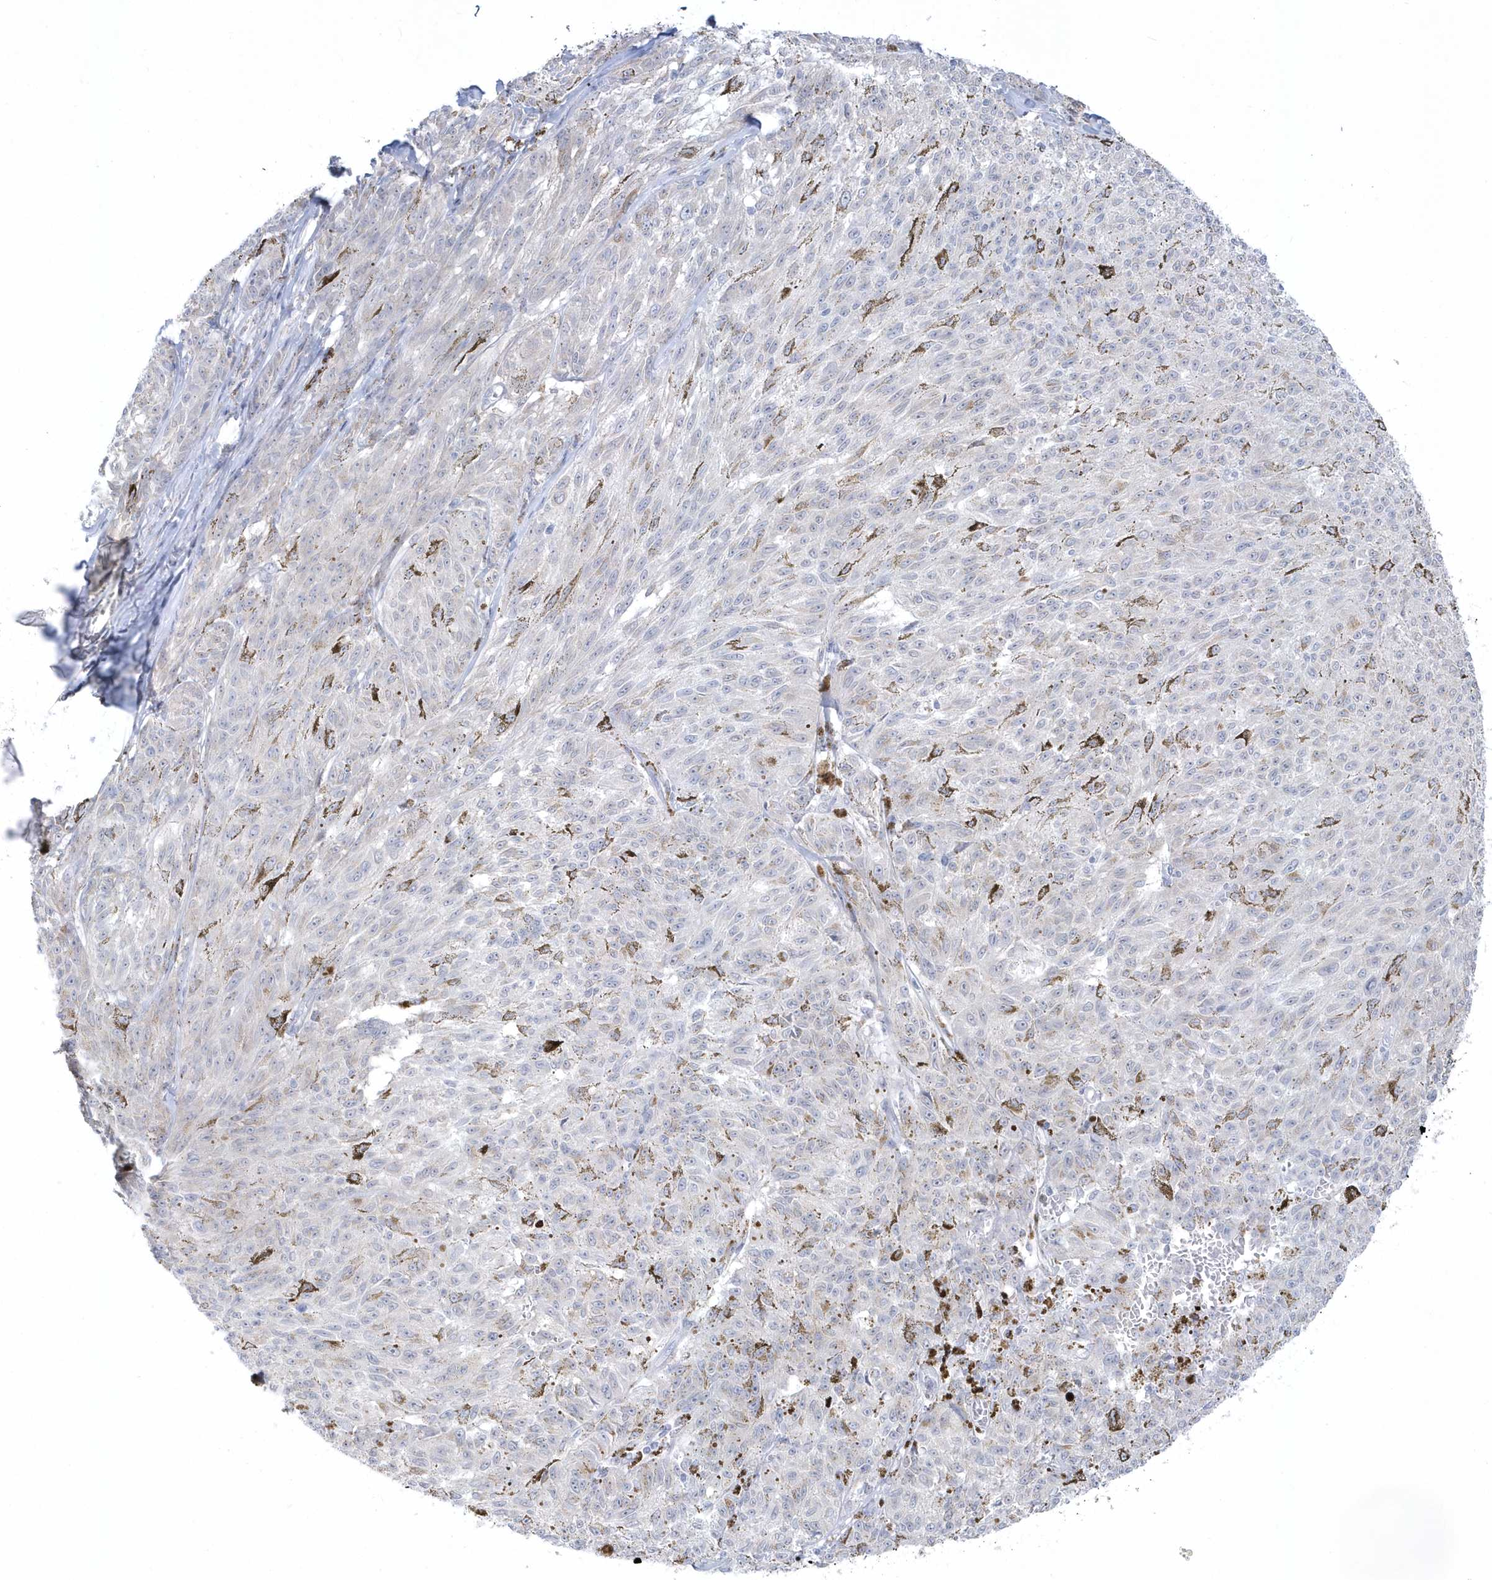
{"staining": {"intensity": "negative", "quantity": "none", "location": "none"}, "tissue": "melanoma", "cell_type": "Tumor cells", "image_type": "cancer", "snomed": [{"axis": "morphology", "description": "Malignant melanoma, NOS"}, {"axis": "topography", "description": "Skin"}], "caption": "The histopathology image shows no staining of tumor cells in malignant melanoma.", "gene": "PCBD1", "patient": {"sex": "female", "age": 72}}